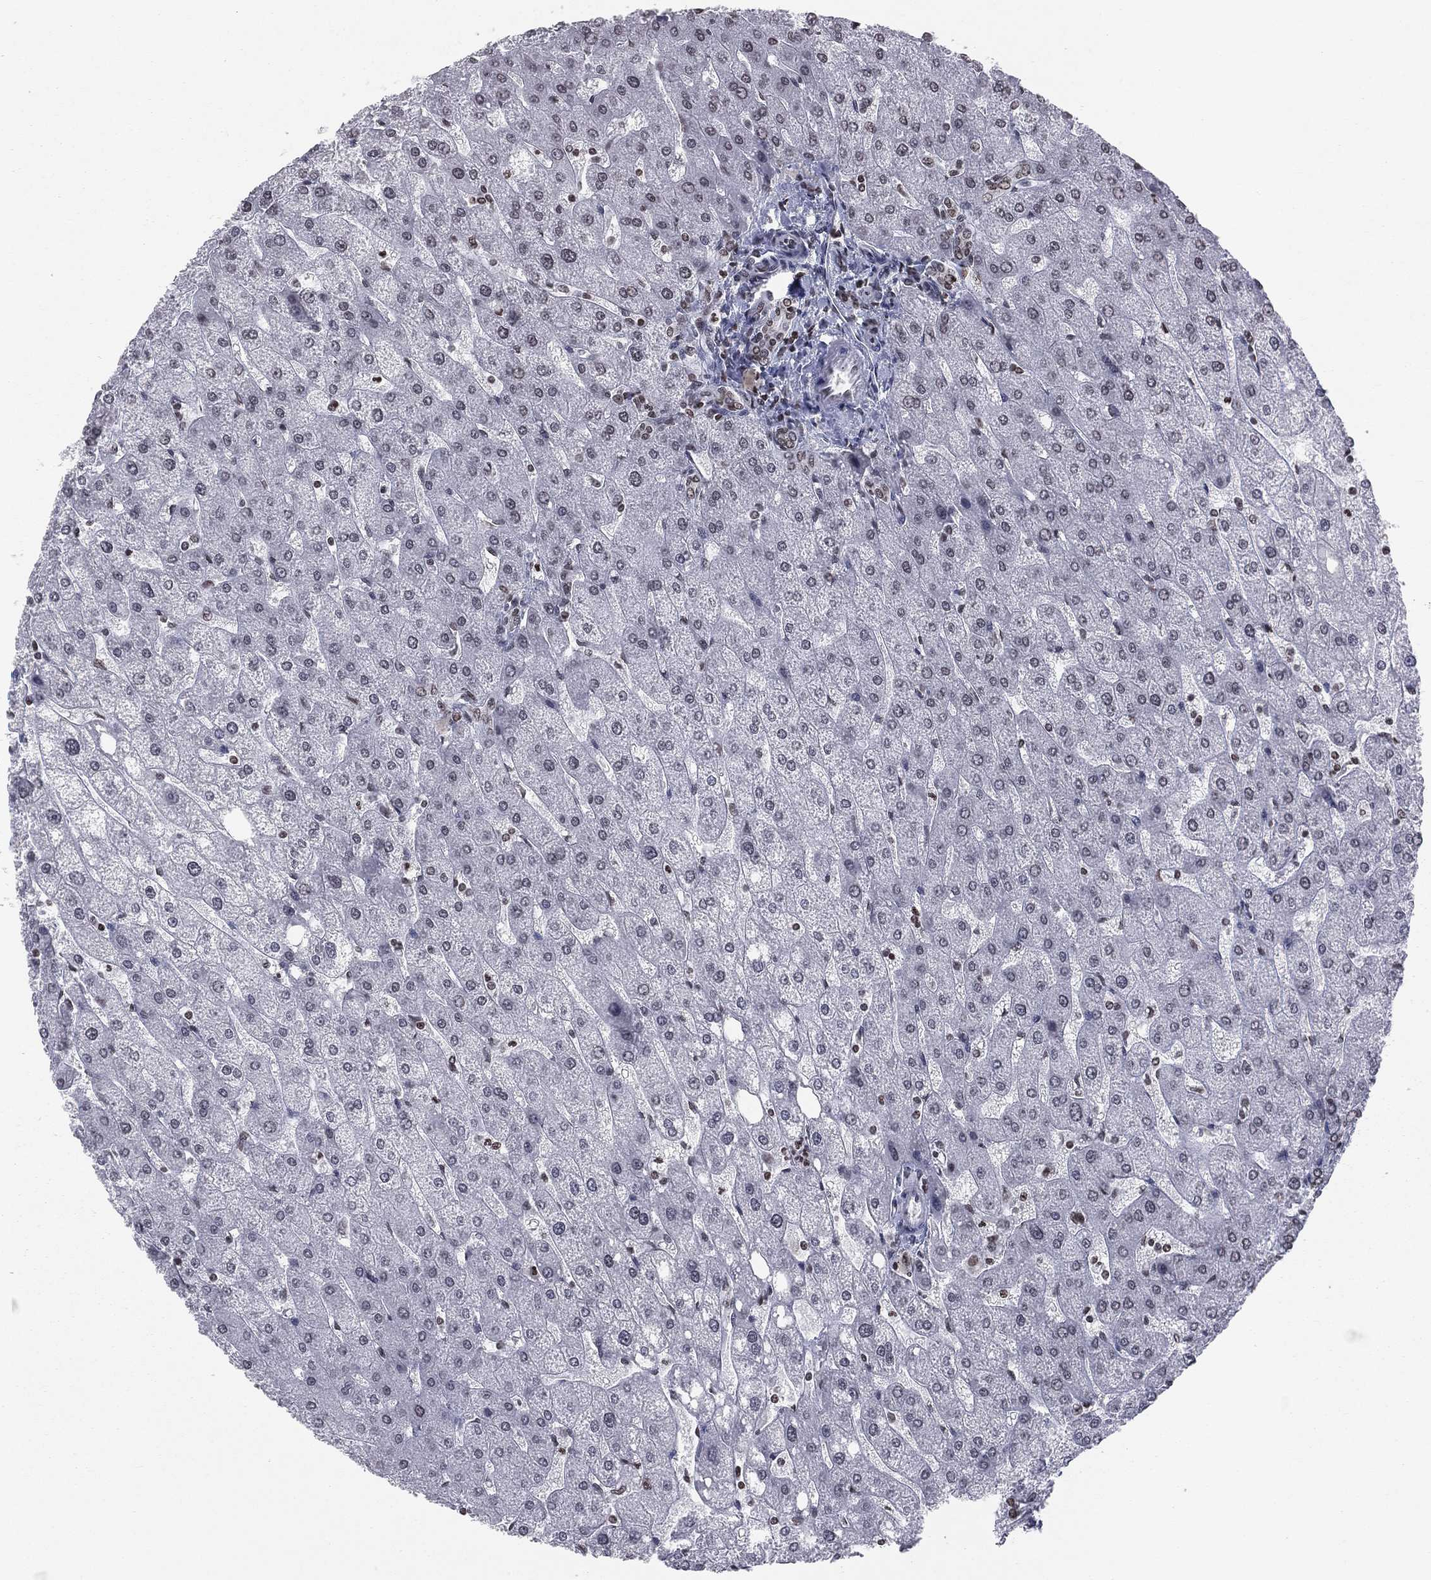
{"staining": {"intensity": "weak", "quantity": "25%-75%", "location": "nuclear"}, "tissue": "liver", "cell_type": "Cholangiocytes", "image_type": "normal", "snomed": [{"axis": "morphology", "description": "Normal tissue, NOS"}, {"axis": "topography", "description": "Liver"}], "caption": "High-power microscopy captured an immunohistochemistry micrograph of benign liver, revealing weak nuclear staining in approximately 25%-75% of cholangiocytes.", "gene": "RFX7", "patient": {"sex": "male", "age": 67}}